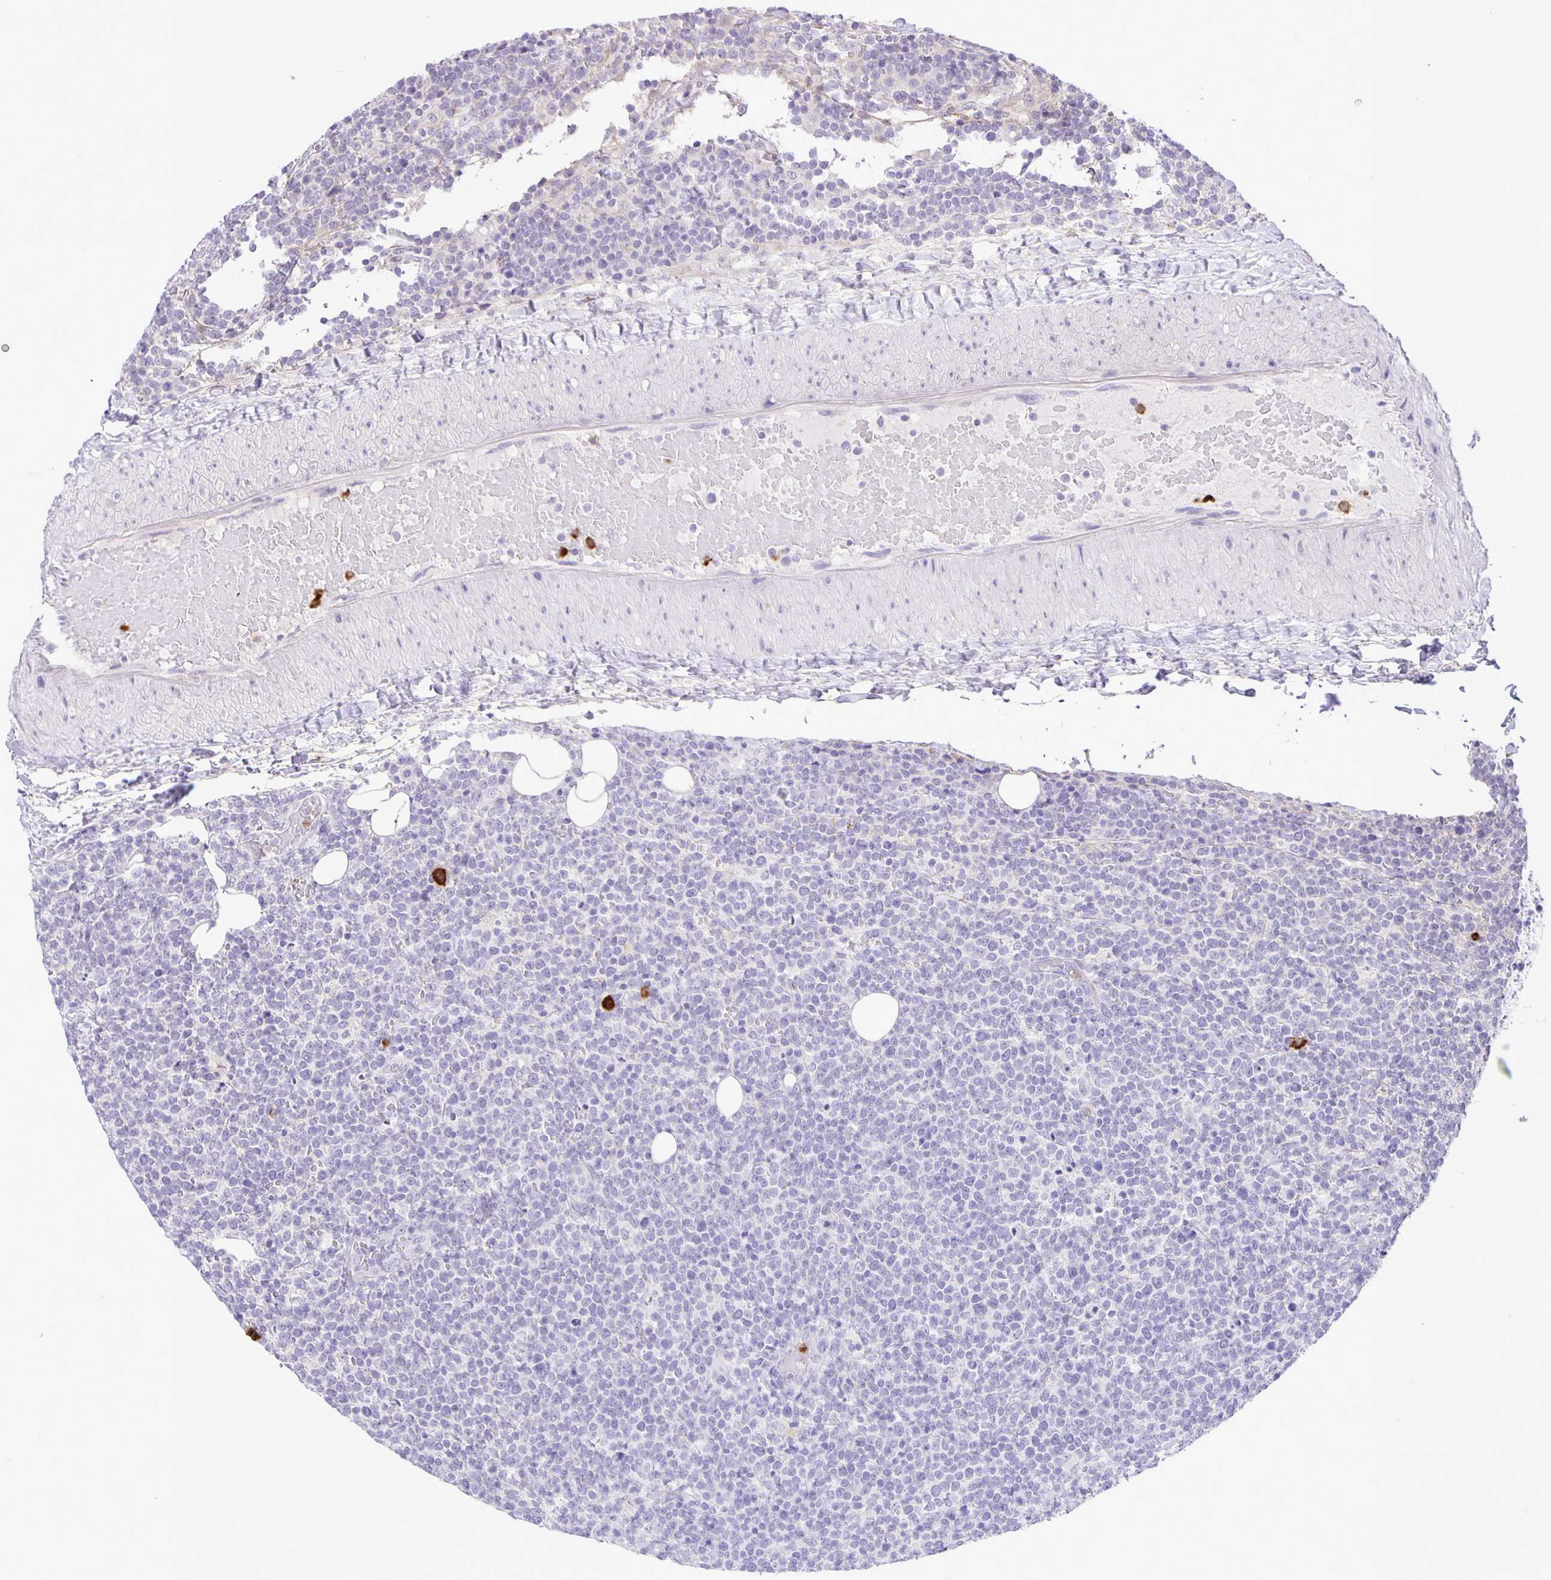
{"staining": {"intensity": "negative", "quantity": "none", "location": "none"}, "tissue": "lymphoma", "cell_type": "Tumor cells", "image_type": "cancer", "snomed": [{"axis": "morphology", "description": "Malignant lymphoma, non-Hodgkin's type, High grade"}, {"axis": "topography", "description": "Lymph node"}], "caption": "The photomicrograph shows no significant staining in tumor cells of malignant lymphoma, non-Hodgkin's type (high-grade).", "gene": "ADCK1", "patient": {"sex": "male", "age": 61}}